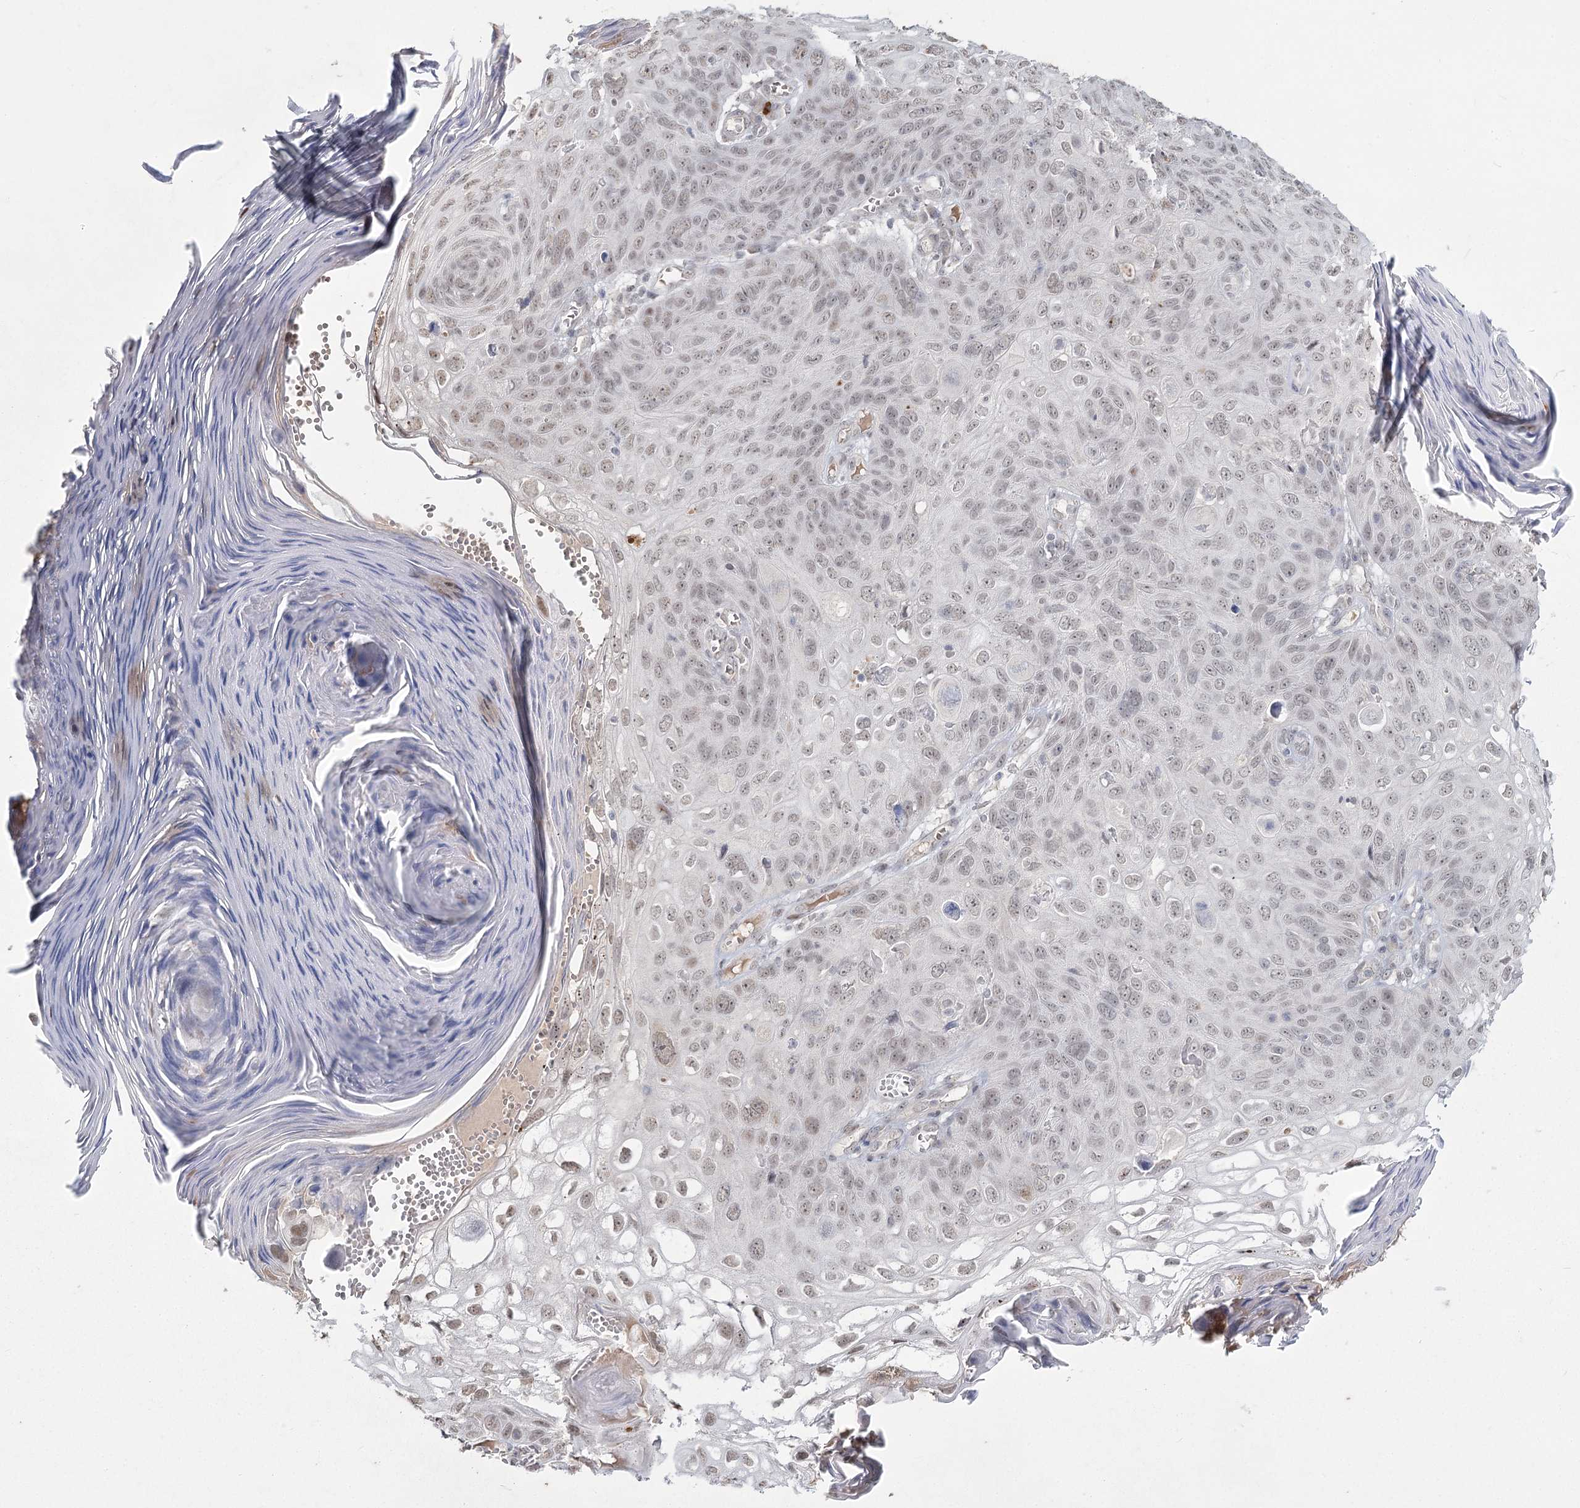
{"staining": {"intensity": "weak", "quantity": "<25%", "location": "nuclear"}, "tissue": "skin cancer", "cell_type": "Tumor cells", "image_type": "cancer", "snomed": [{"axis": "morphology", "description": "Squamous cell carcinoma, NOS"}, {"axis": "topography", "description": "Skin"}], "caption": "This is an immunohistochemistry histopathology image of human squamous cell carcinoma (skin). There is no expression in tumor cells.", "gene": "LY6G5C", "patient": {"sex": "female", "age": 90}}